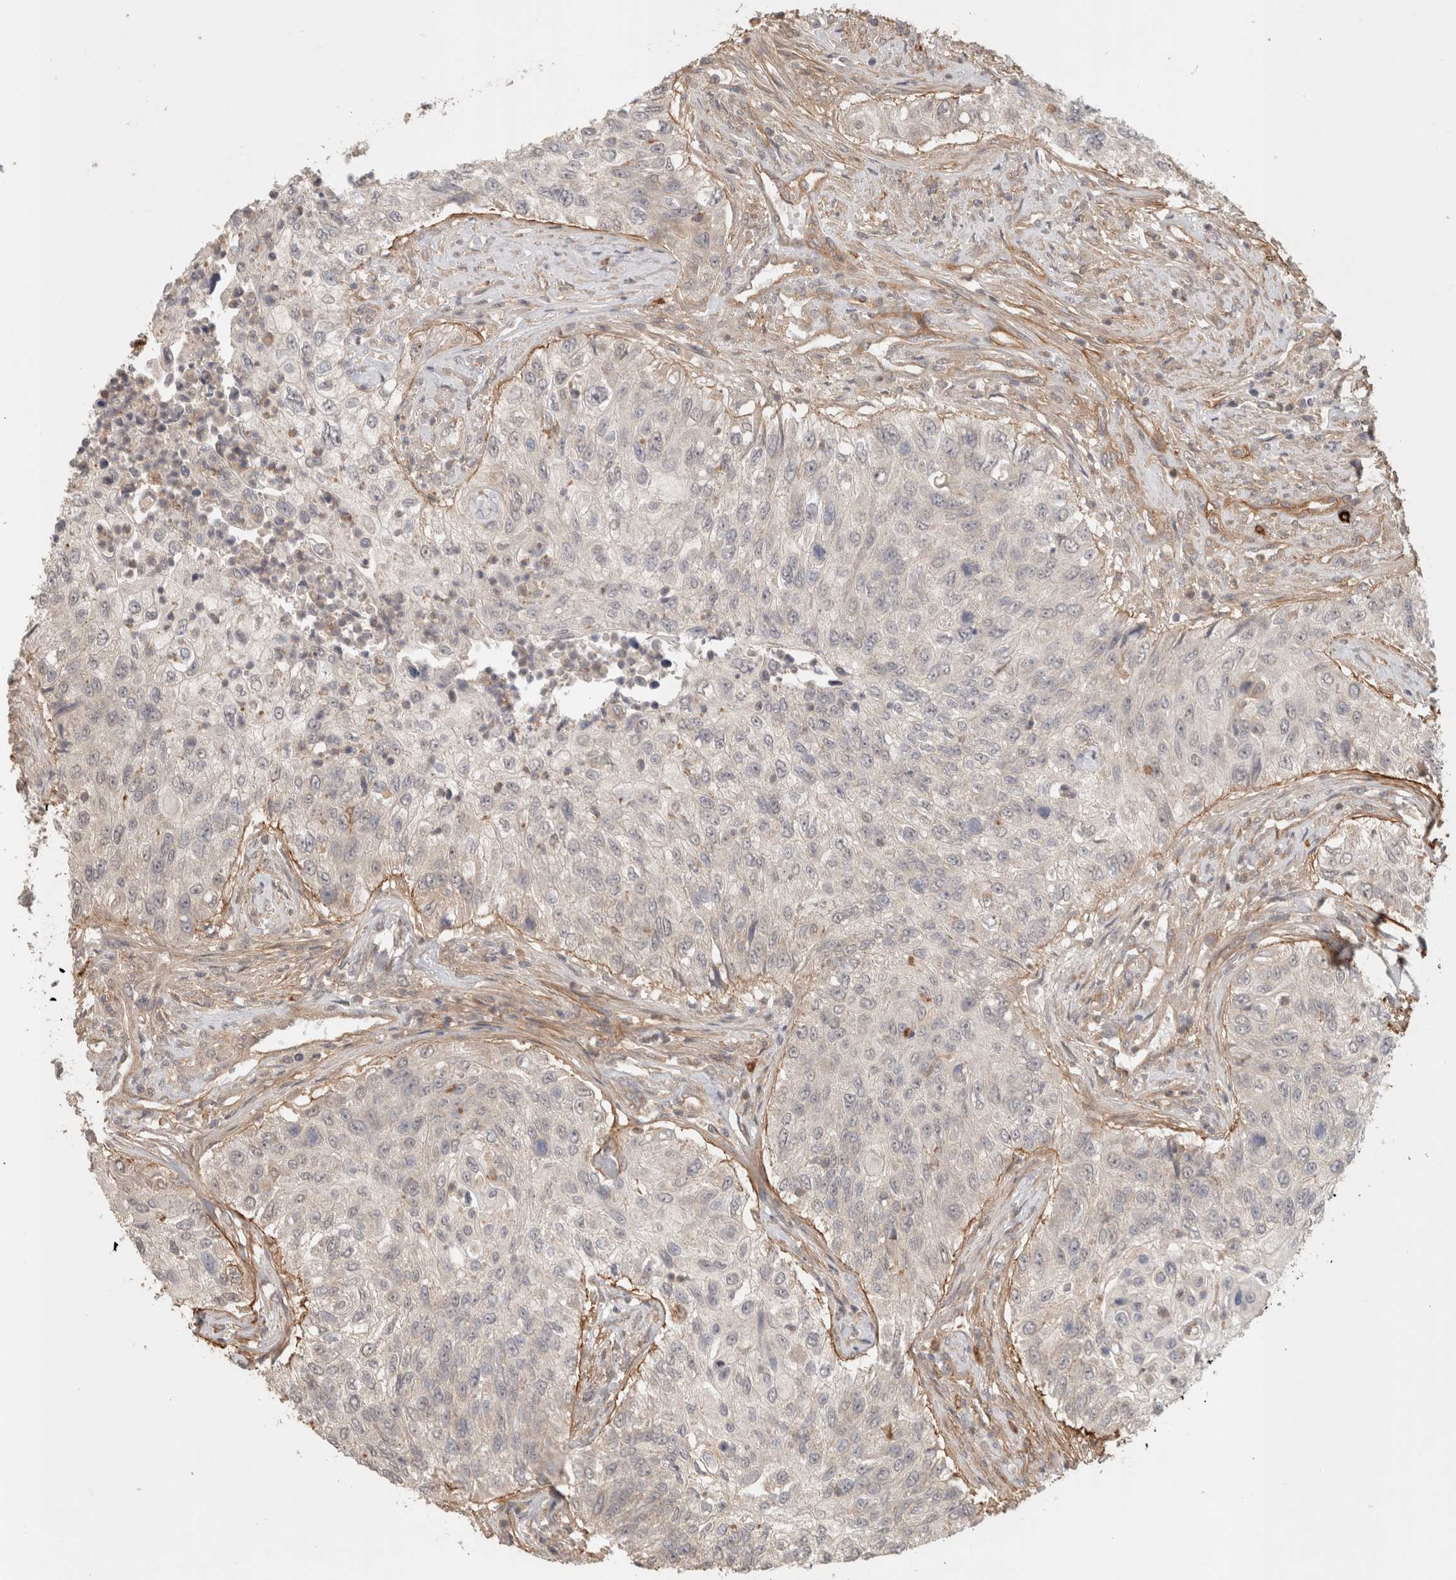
{"staining": {"intensity": "negative", "quantity": "none", "location": "none"}, "tissue": "urothelial cancer", "cell_type": "Tumor cells", "image_type": "cancer", "snomed": [{"axis": "morphology", "description": "Urothelial carcinoma, High grade"}, {"axis": "topography", "description": "Urinary bladder"}], "caption": "Urothelial cancer was stained to show a protein in brown. There is no significant expression in tumor cells. (DAB (3,3'-diaminobenzidine) immunohistochemistry (IHC) visualized using brightfield microscopy, high magnification).", "gene": "HSPG2", "patient": {"sex": "female", "age": 60}}